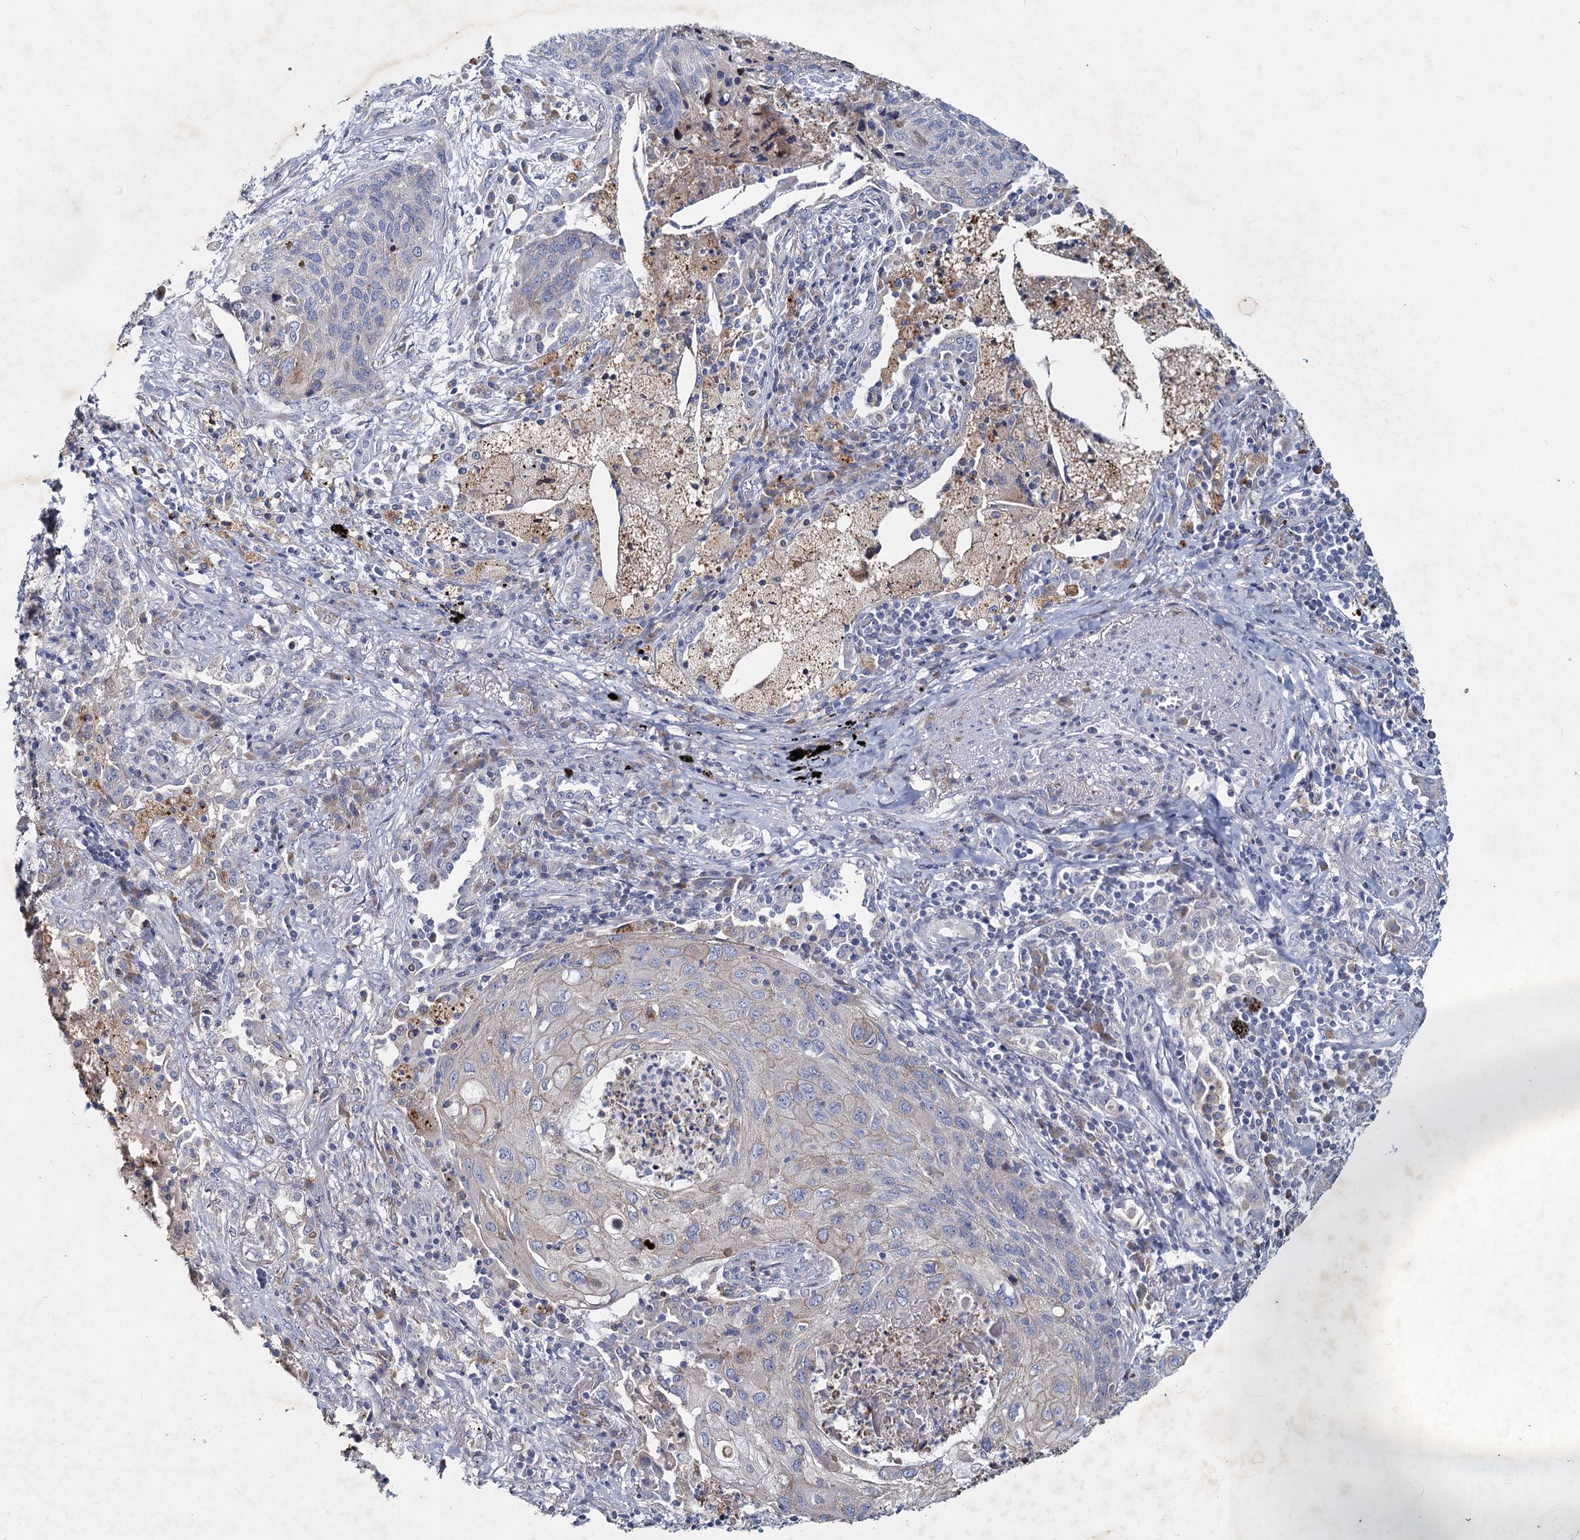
{"staining": {"intensity": "negative", "quantity": "none", "location": "none"}, "tissue": "lung cancer", "cell_type": "Tumor cells", "image_type": "cancer", "snomed": [{"axis": "morphology", "description": "Squamous cell carcinoma, NOS"}, {"axis": "topography", "description": "Lung"}], "caption": "The image reveals no staining of tumor cells in lung cancer (squamous cell carcinoma). (DAB (3,3'-diaminobenzidine) immunohistochemistry visualized using brightfield microscopy, high magnification).", "gene": "TMX2", "patient": {"sex": "female", "age": 63}}